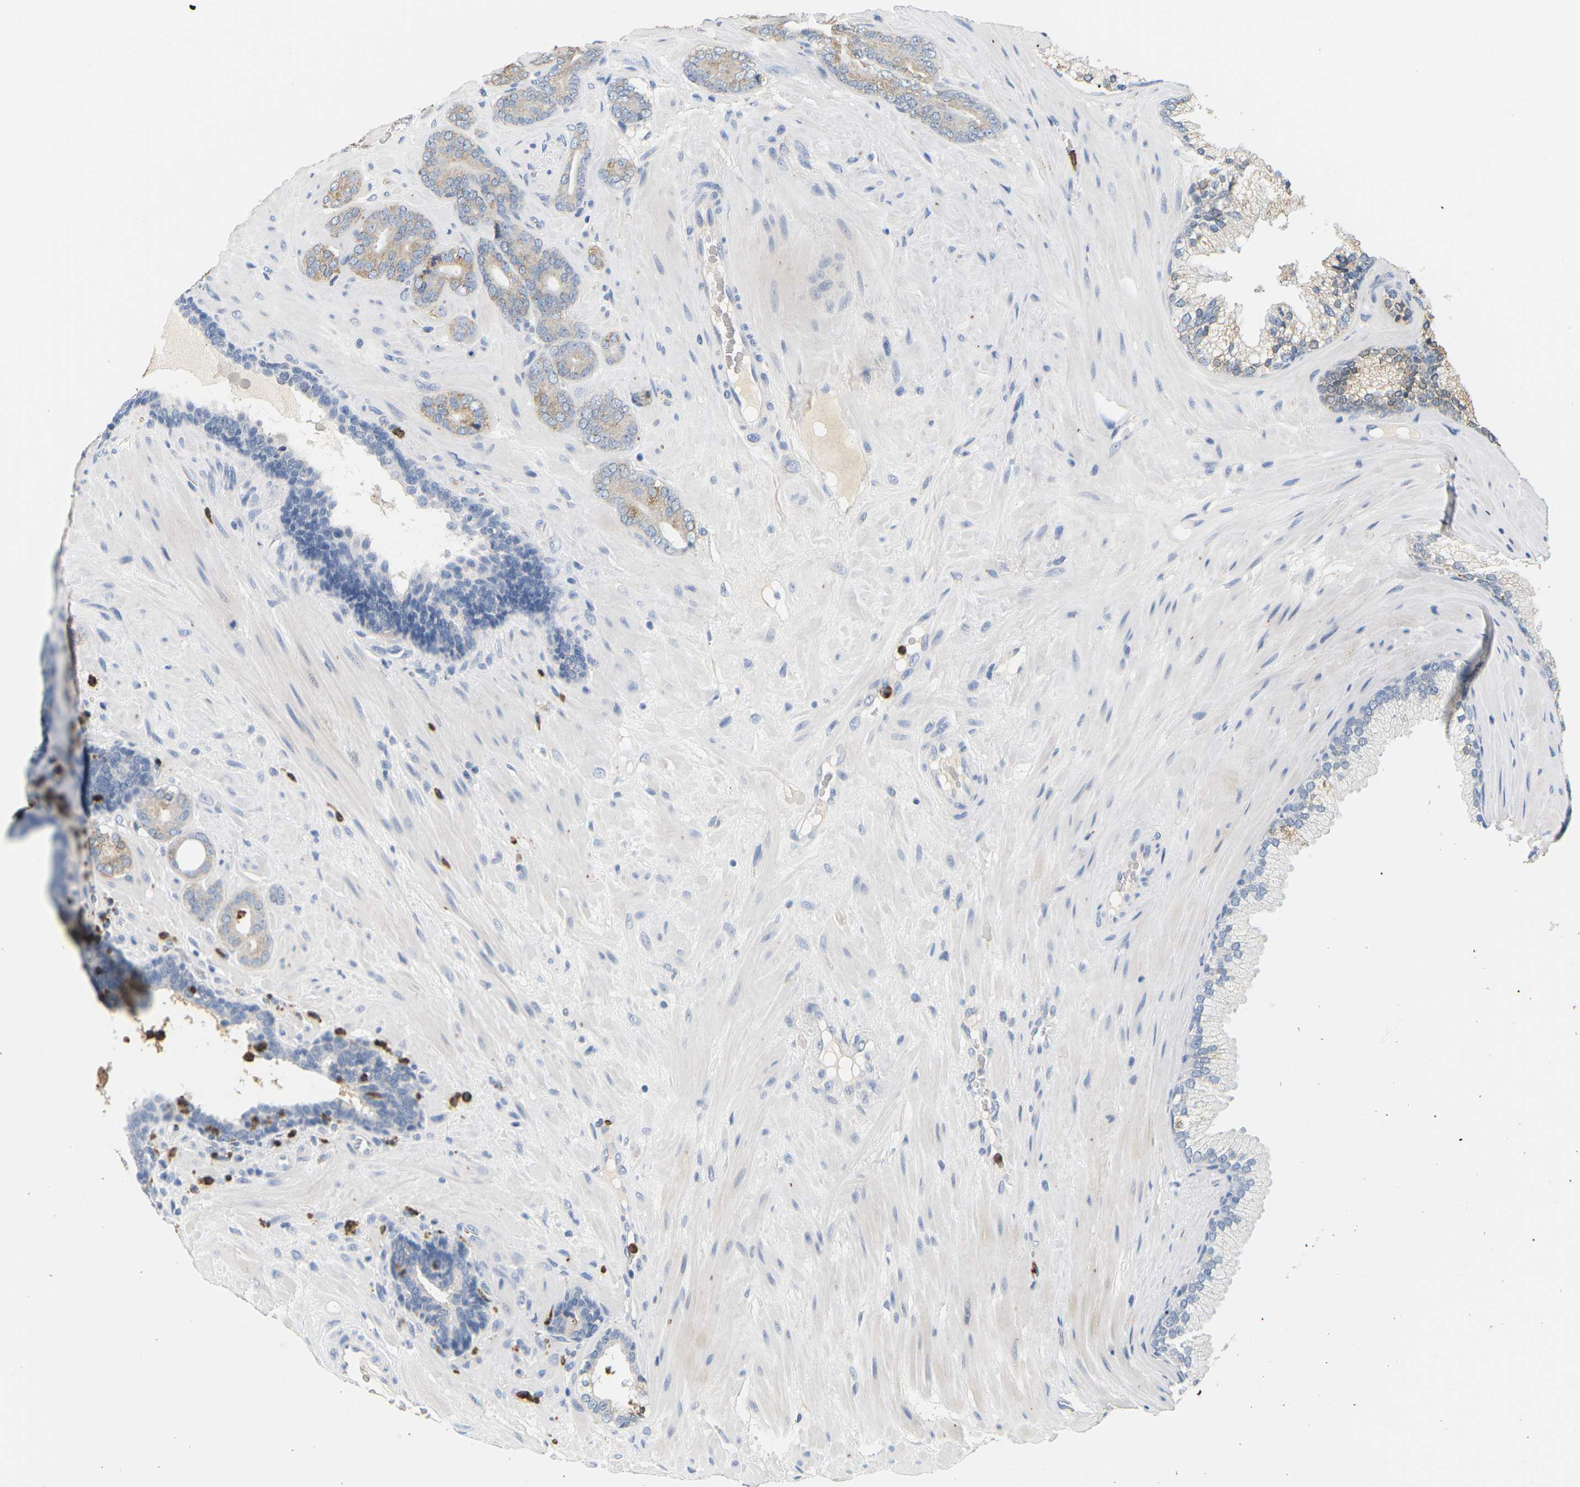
{"staining": {"intensity": "weak", "quantity": ">75%", "location": "cytoplasmic/membranous"}, "tissue": "prostate cancer", "cell_type": "Tumor cells", "image_type": "cancer", "snomed": [{"axis": "morphology", "description": "Adenocarcinoma, Low grade"}, {"axis": "topography", "description": "Prostate"}], "caption": "Tumor cells reveal weak cytoplasmic/membranous positivity in about >75% of cells in adenocarcinoma (low-grade) (prostate). Using DAB (3,3'-diaminobenzidine) (brown) and hematoxylin (blue) stains, captured at high magnification using brightfield microscopy.", "gene": "ADM", "patient": {"sex": "male", "age": 63}}